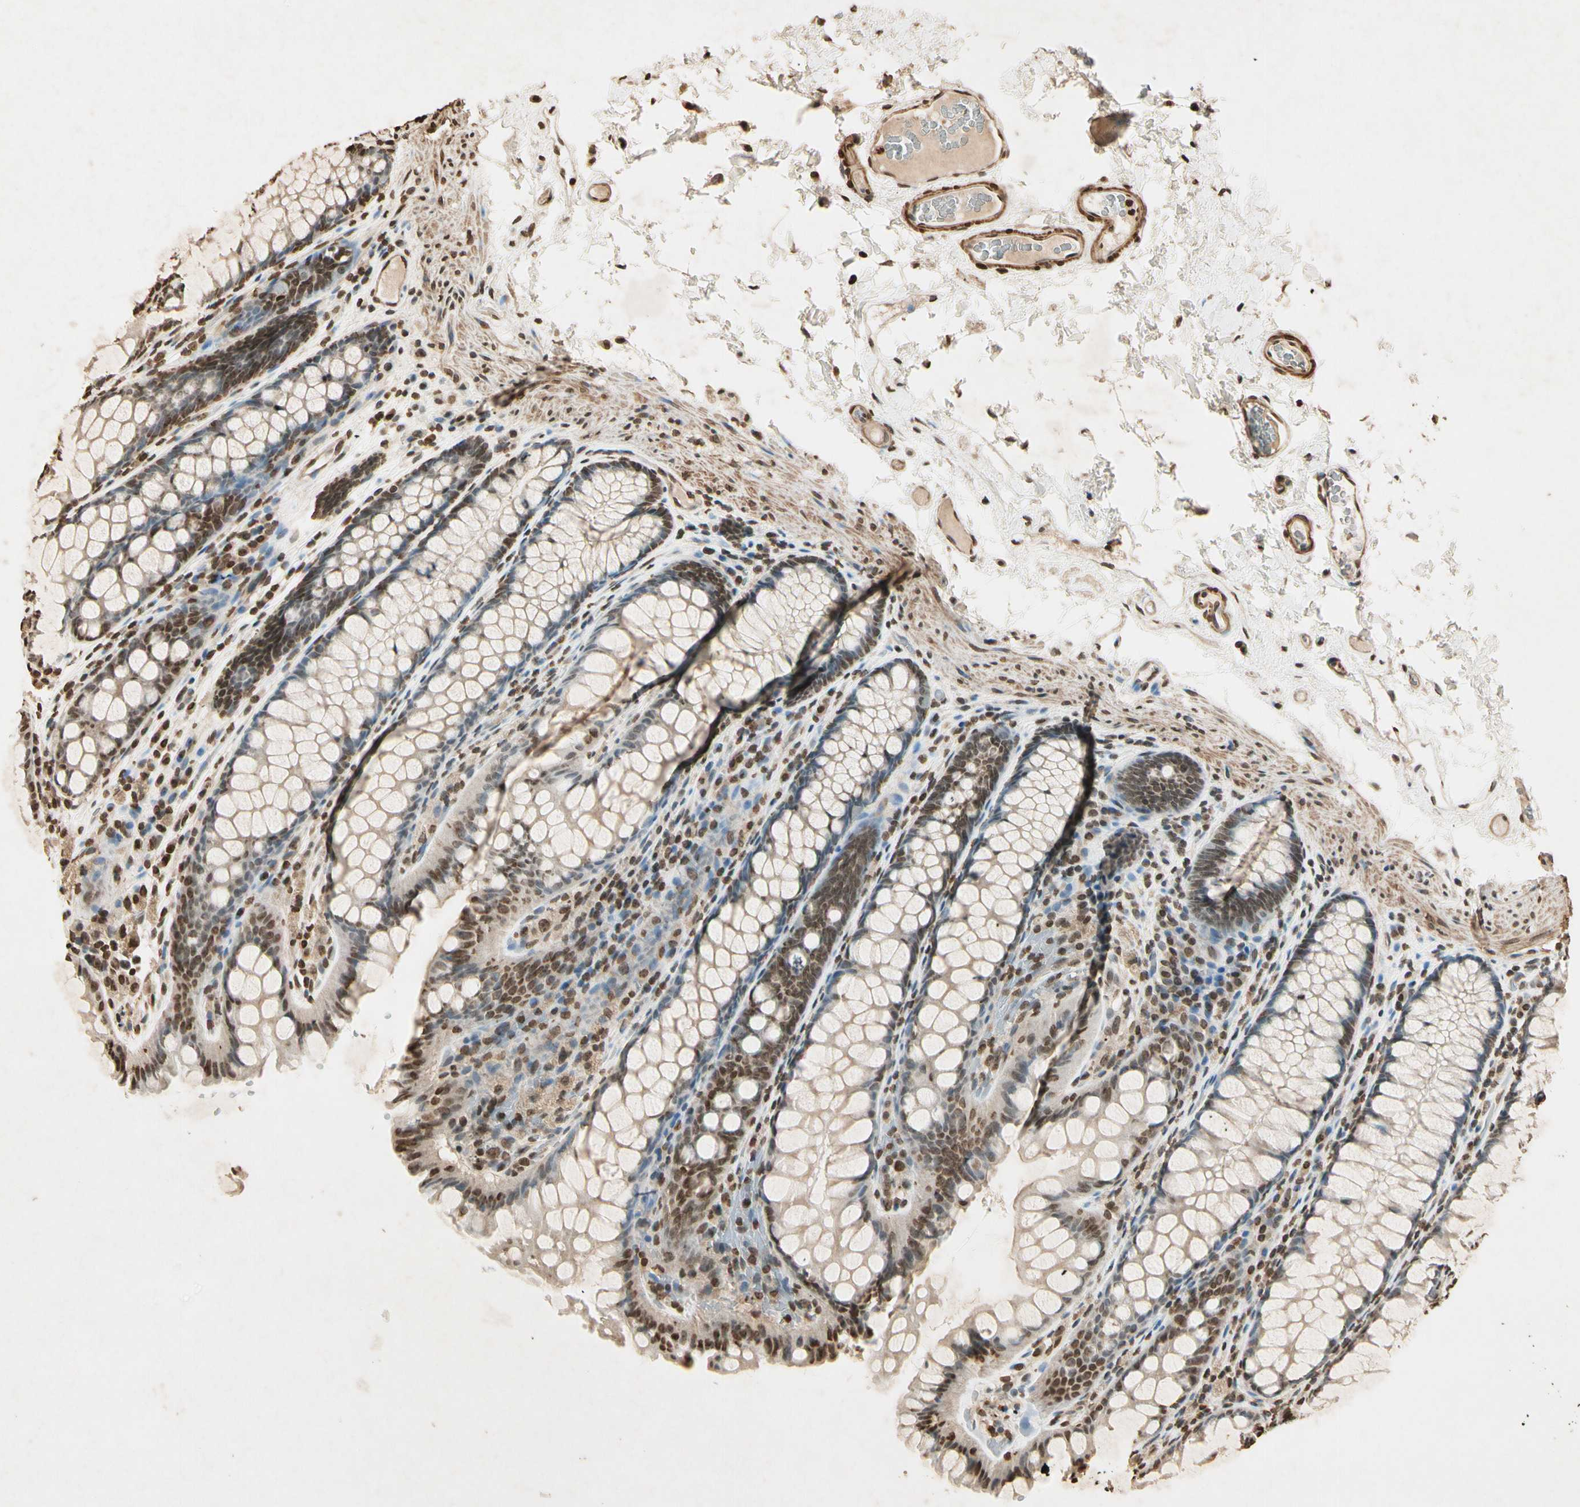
{"staining": {"intensity": "moderate", "quantity": ">75%", "location": "cytoplasmic/membranous,nuclear"}, "tissue": "colon", "cell_type": "Endothelial cells", "image_type": "normal", "snomed": [{"axis": "morphology", "description": "Normal tissue, NOS"}, {"axis": "topography", "description": "Colon"}], "caption": "Immunohistochemical staining of normal human colon demonstrates >75% levels of moderate cytoplasmic/membranous,nuclear protein expression in approximately >75% of endothelial cells. (DAB (3,3'-diaminobenzidine) = brown stain, brightfield microscopy at high magnification).", "gene": "TOP1", "patient": {"sex": "female", "age": 55}}